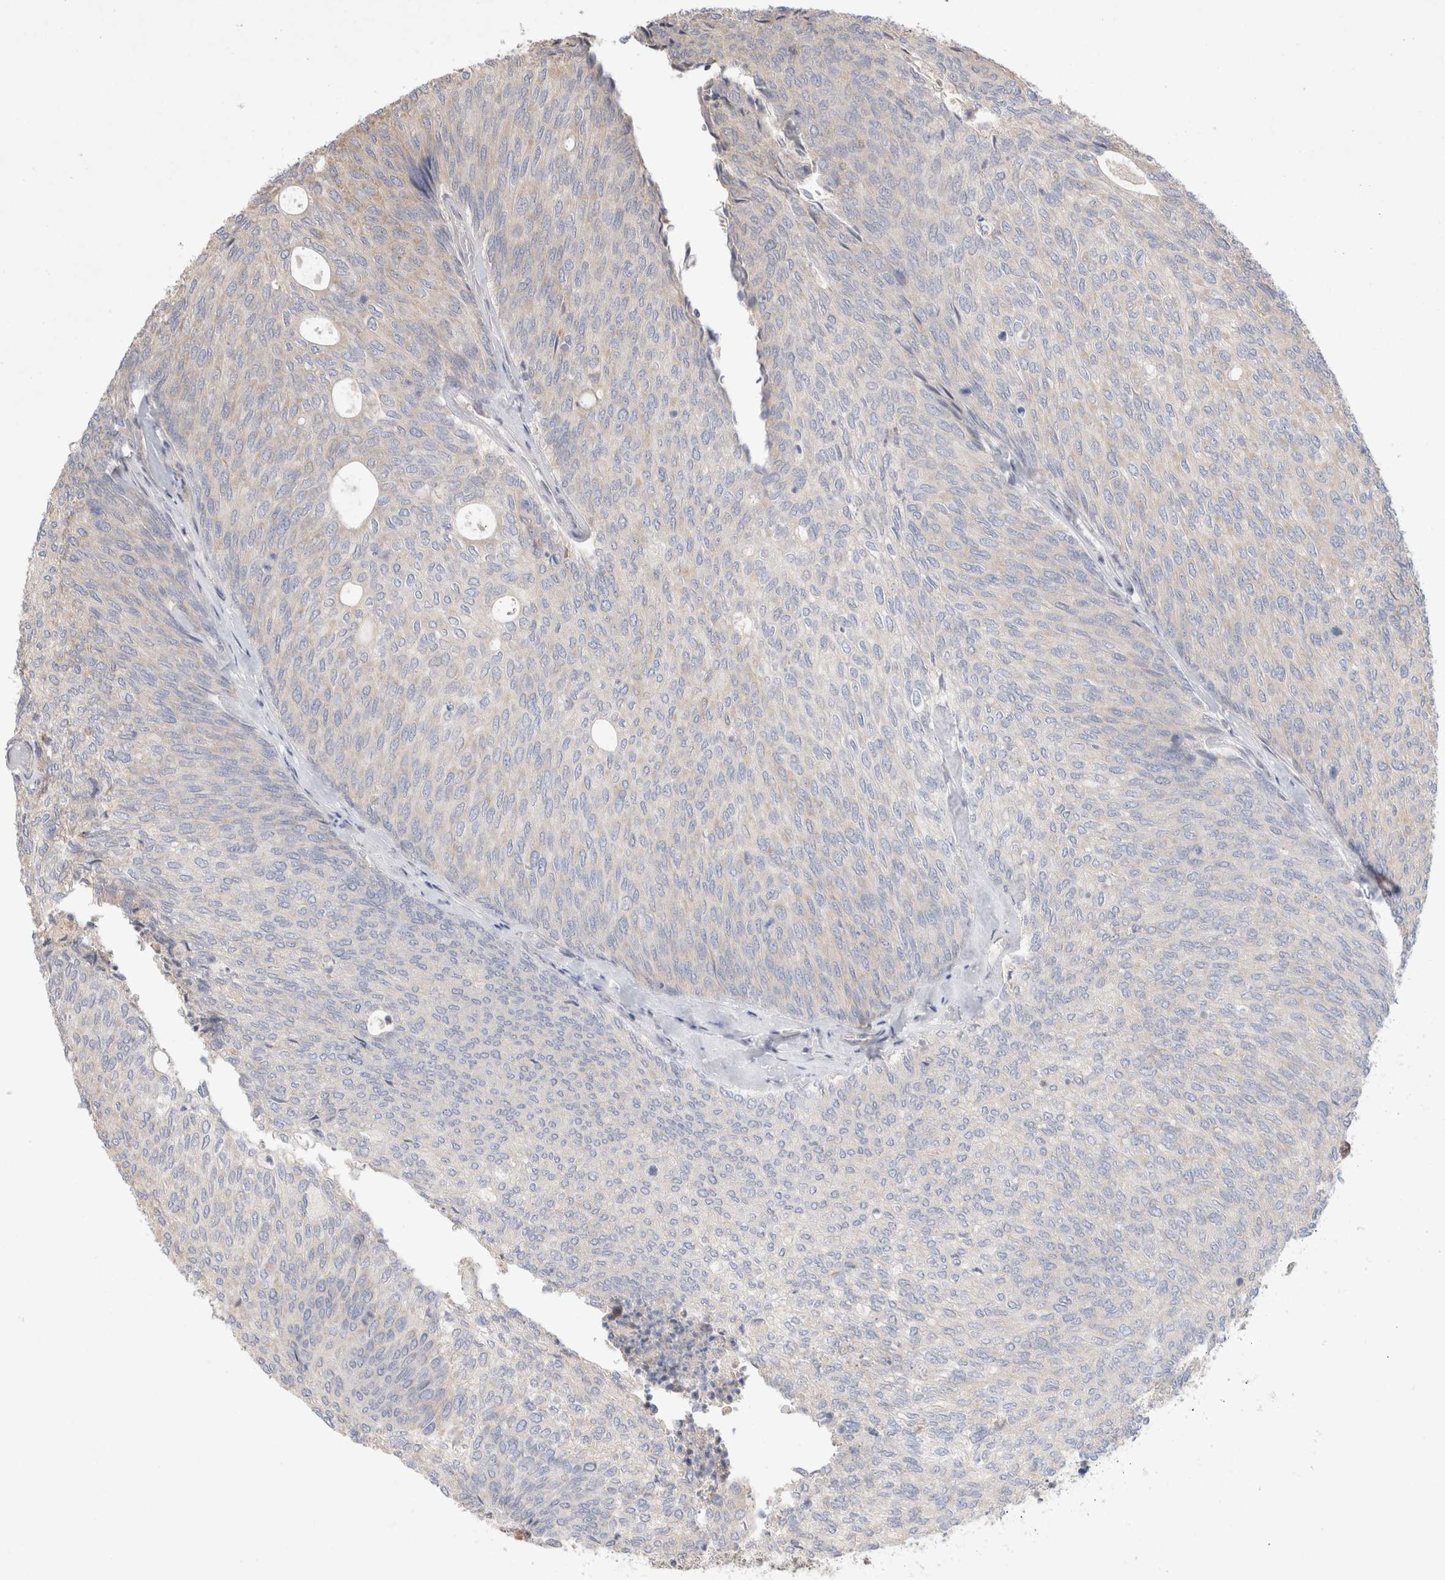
{"staining": {"intensity": "negative", "quantity": "none", "location": "none"}, "tissue": "urothelial cancer", "cell_type": "Tumor cells", "image_type": "cancer", "snomed": [{"axis": "morphology", "description": "Urothelial carcinoma, Low grade"}, {"axis": "topography", "description": "Urinary bladder"}], "caption": "Immunohistochemistry histopathology image of urothelial carcinoma (low-grade) stained for a protein (brown), which demonstrates no positivity in tumor cells.", "gene": "SYDE2", "patient": {"sex": "female", "age": 79}}